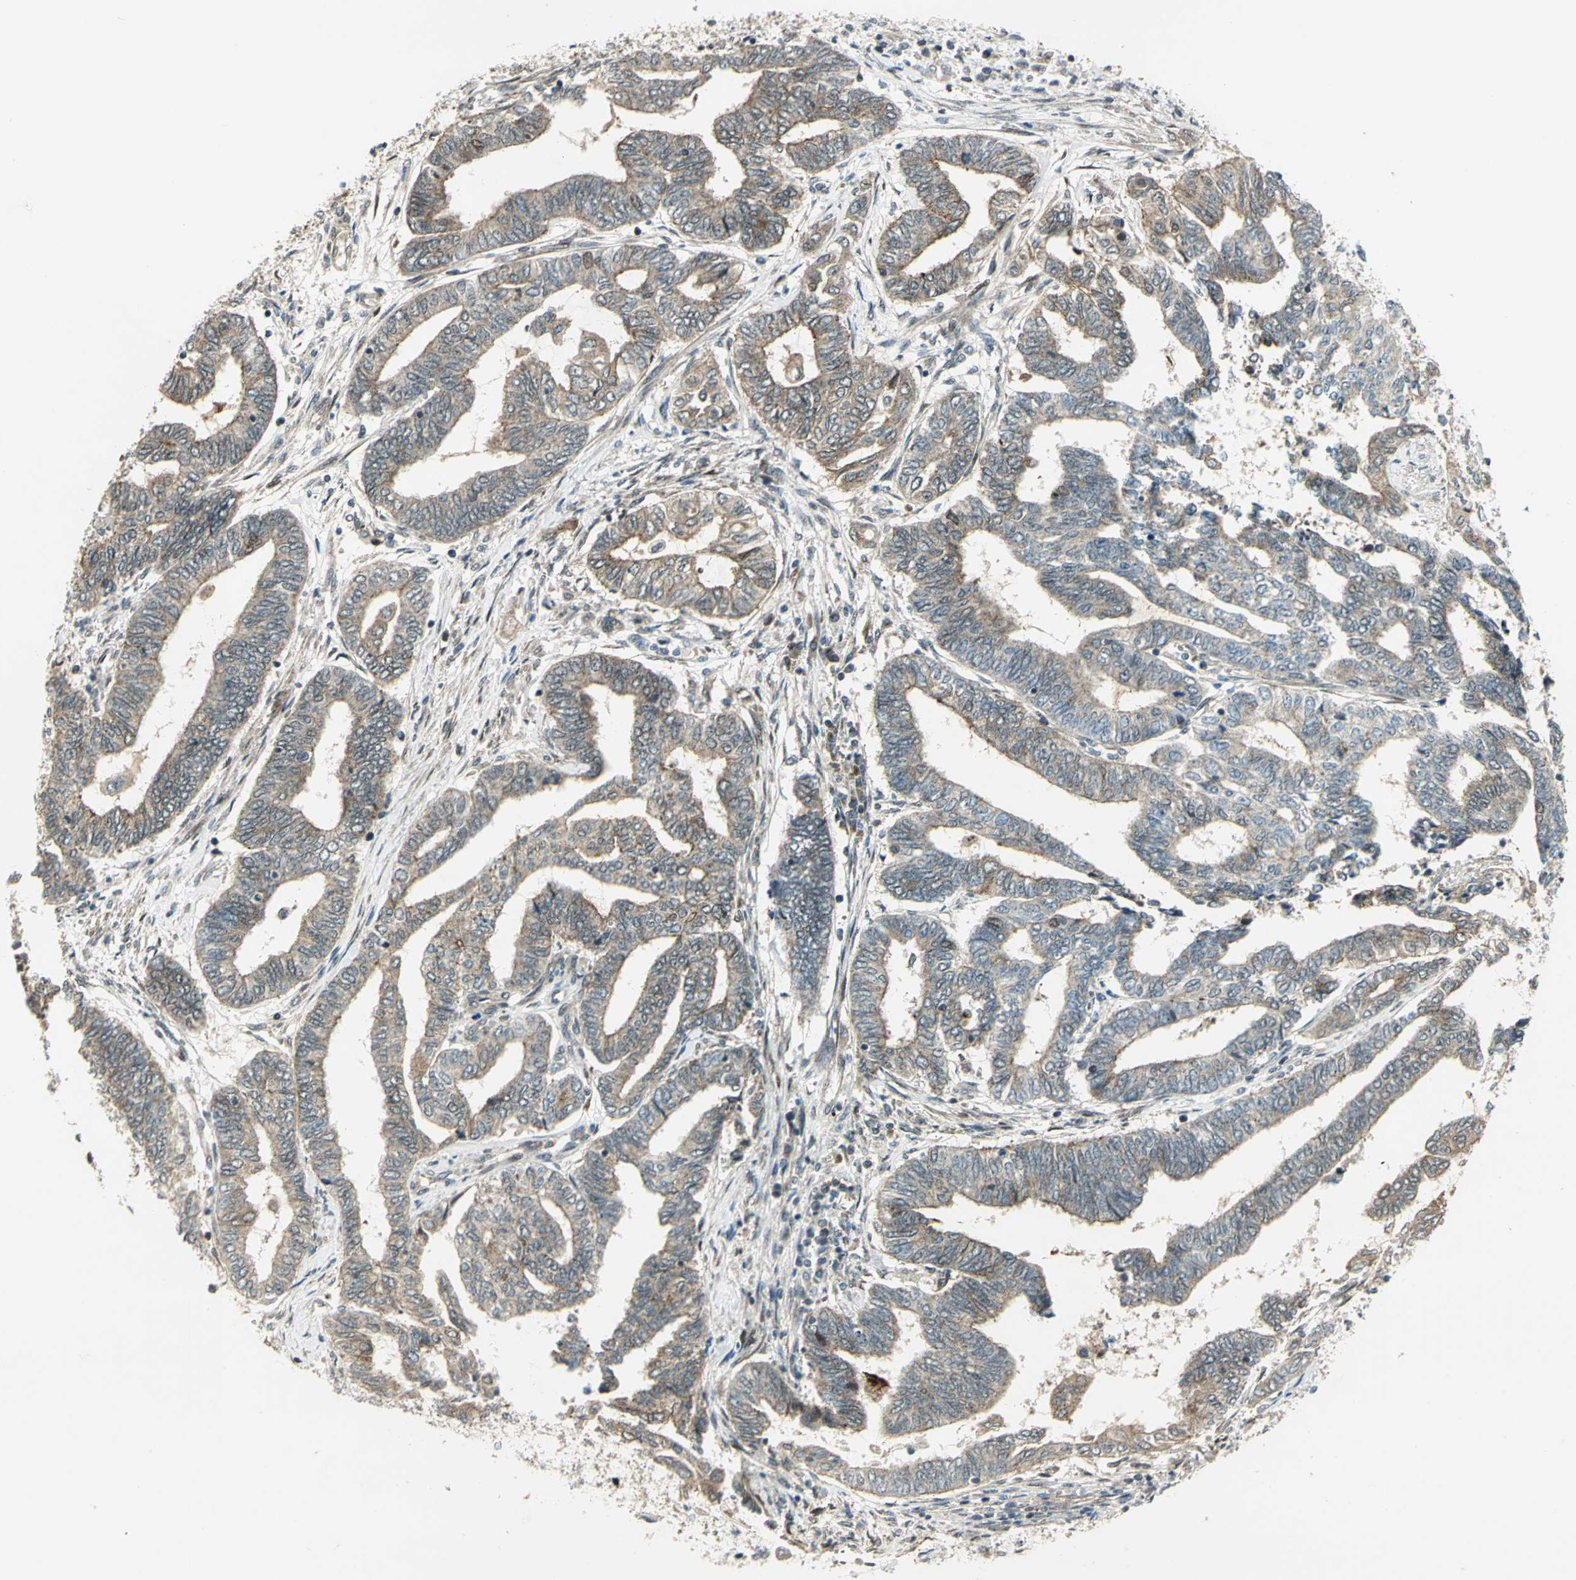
{"staining": {"intensity": "weak", "quantity": "25%-75%", "location": "cytoplasmic/membranous"}, "tissue": "endometrial cancer", "cell_type": "Tumor cells", "image_type": "cancer", "snomed": [{"axis": "morphology", "description": "Adenocarcinoma, NOS"}, {"axis": "topography", "description": "Uterus"}, {"axis": "topography", "description": "Endometrium"}], "caption": "The immunohistochemical stain highlights weak cytoplasmic/membranous positivity in tumor cells of endometrial cancer tissue. The staining is performed using DAB (3,3'-diaminobenzidine) brown chromogen to label protein expression. The nuclei are counter-stained blue using hematoxylin.", "gene": "ATP6V1A", "patient": {"sex": "female", "age": 70}}